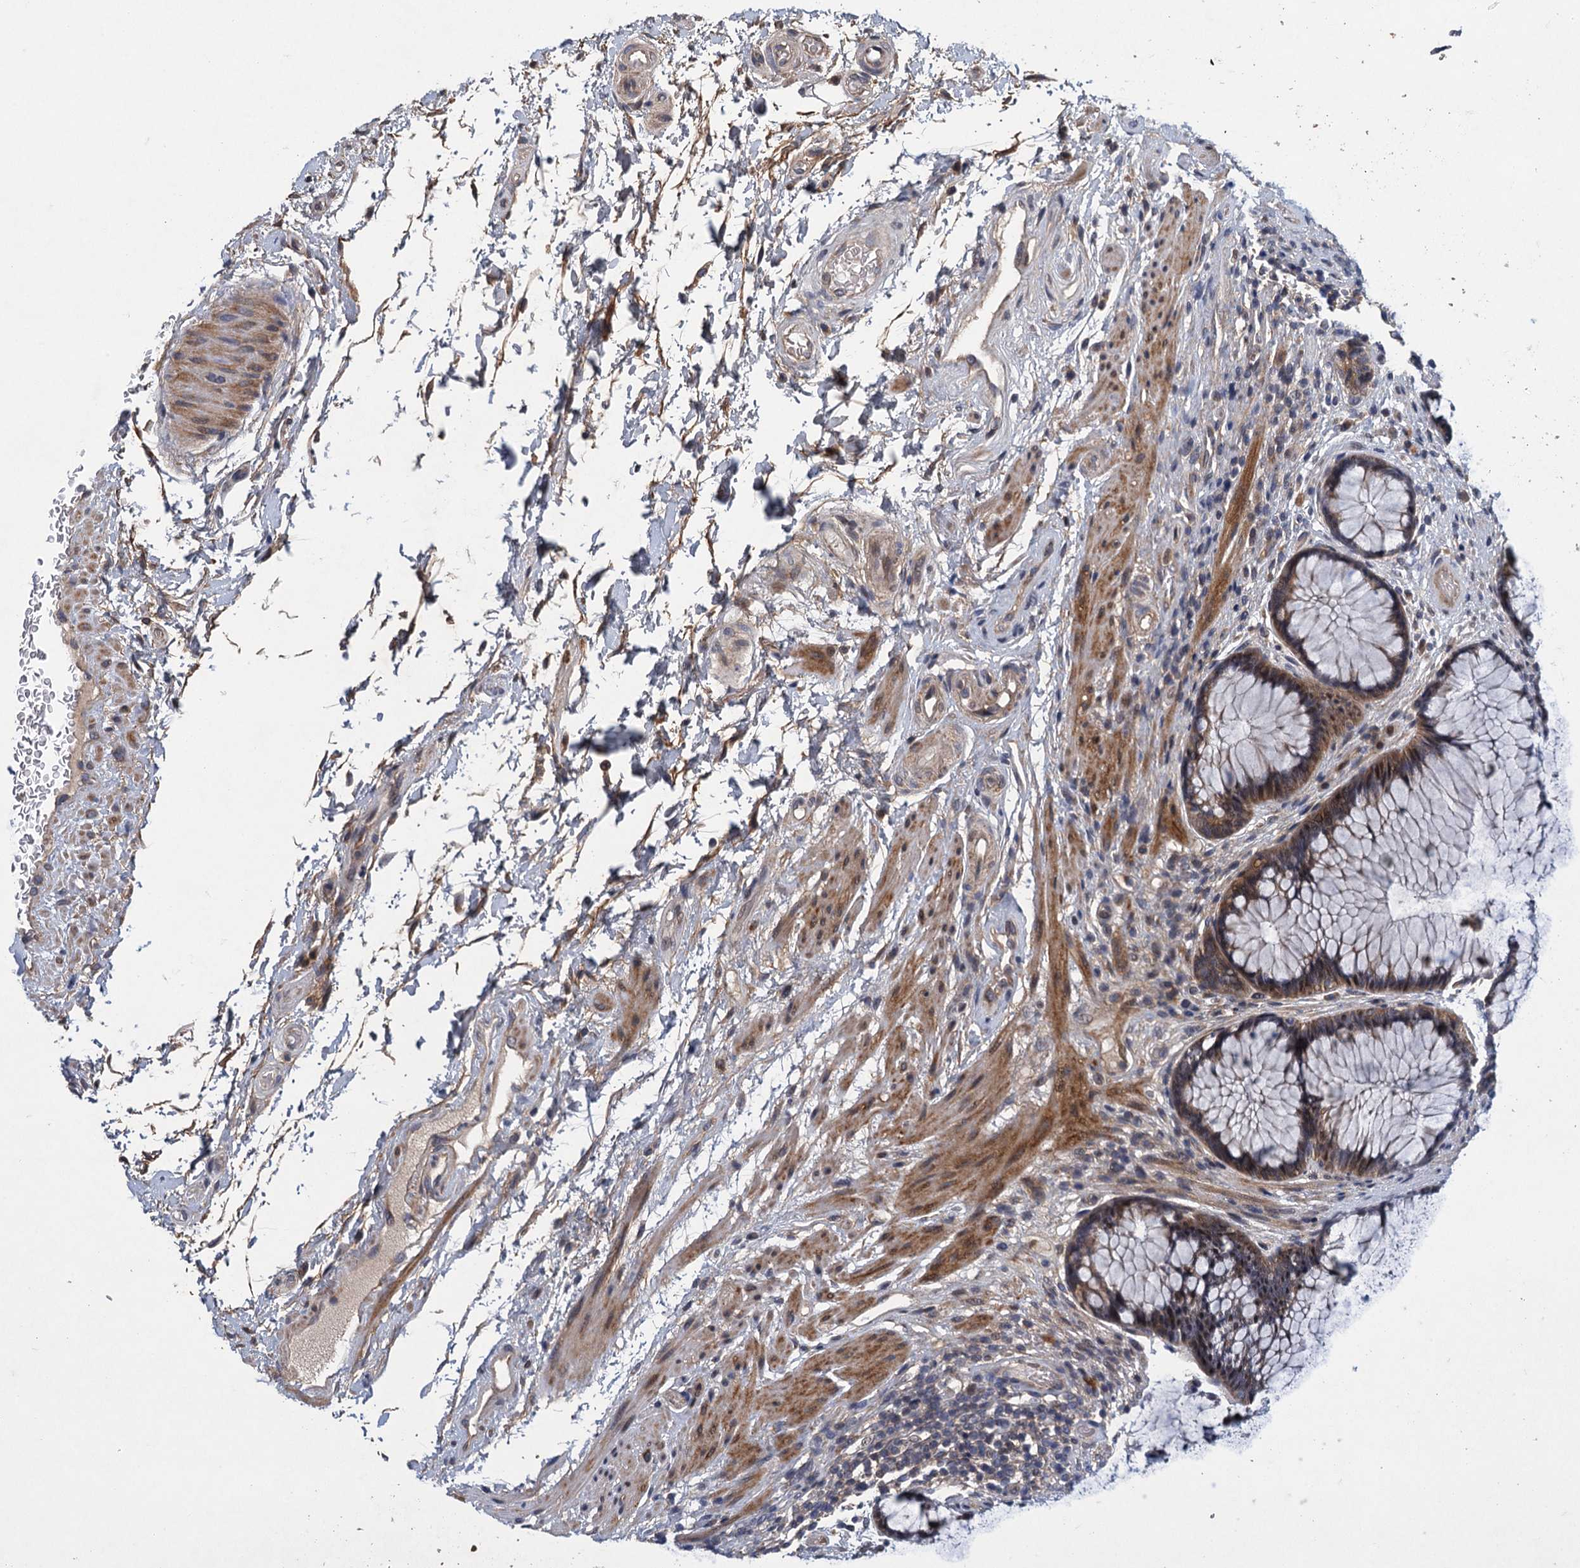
{"staining": {"intensity": "moderate", "quantity": ">75%", "location": "cytoplasmic/membranous"}, "tissue": "rectum", "cell_type": "Glandular cells", "image_type": "normal", "snomed": [{"axis": "morphology", "description": "Normal tissue, NOS"}, {"axis": "topography", "description": "Rectum"}], "caption": "Approximately >75% of glandular cells in benign rectum show moderate cytoplasmic/membranous protein expression as visualized by brown immunohistochemical staining.", "gene": "MDM1", "patient": {"sex": "male", "age": 51}}